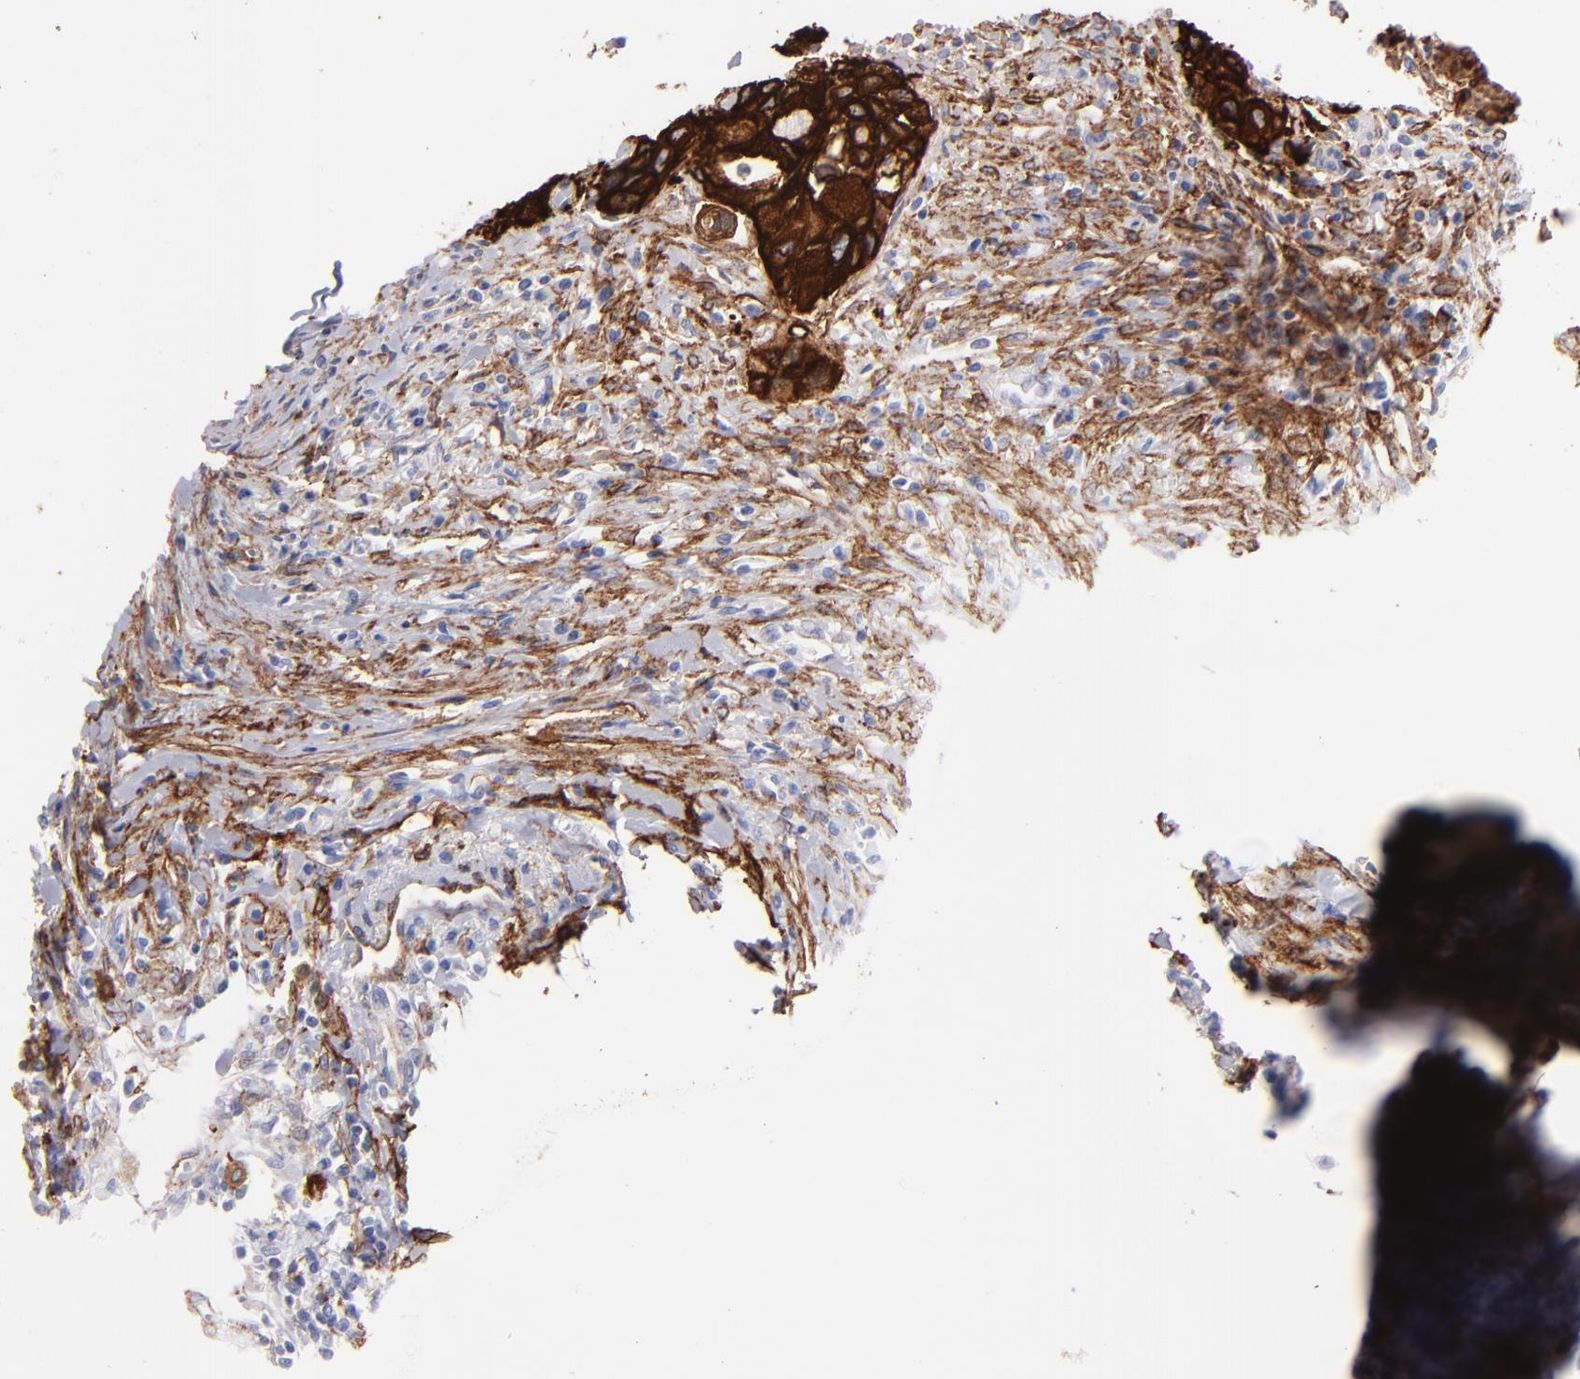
{"staining": {"intensity": "strong", "quantity": ">75%", "location": "cytoplasmic/membranous"}, "tissue": "urothelial cancer", "cell_type": "Tumor cells", "image_type": "cancer", "snomed": [{"axis": "morphology", "description": "Urothelial carcinoma, High grade"}, {"axis": "topography", "description": "Urinary bladder"}], "caption": "Immunohistochemical staining of human urothelial cancer exhibits strong cytoplasmic/membranous protein expression in approximately >75% of tumor cells.", "gene": "AHNAK2", "patient": {"sex": "male", "age": 66}}